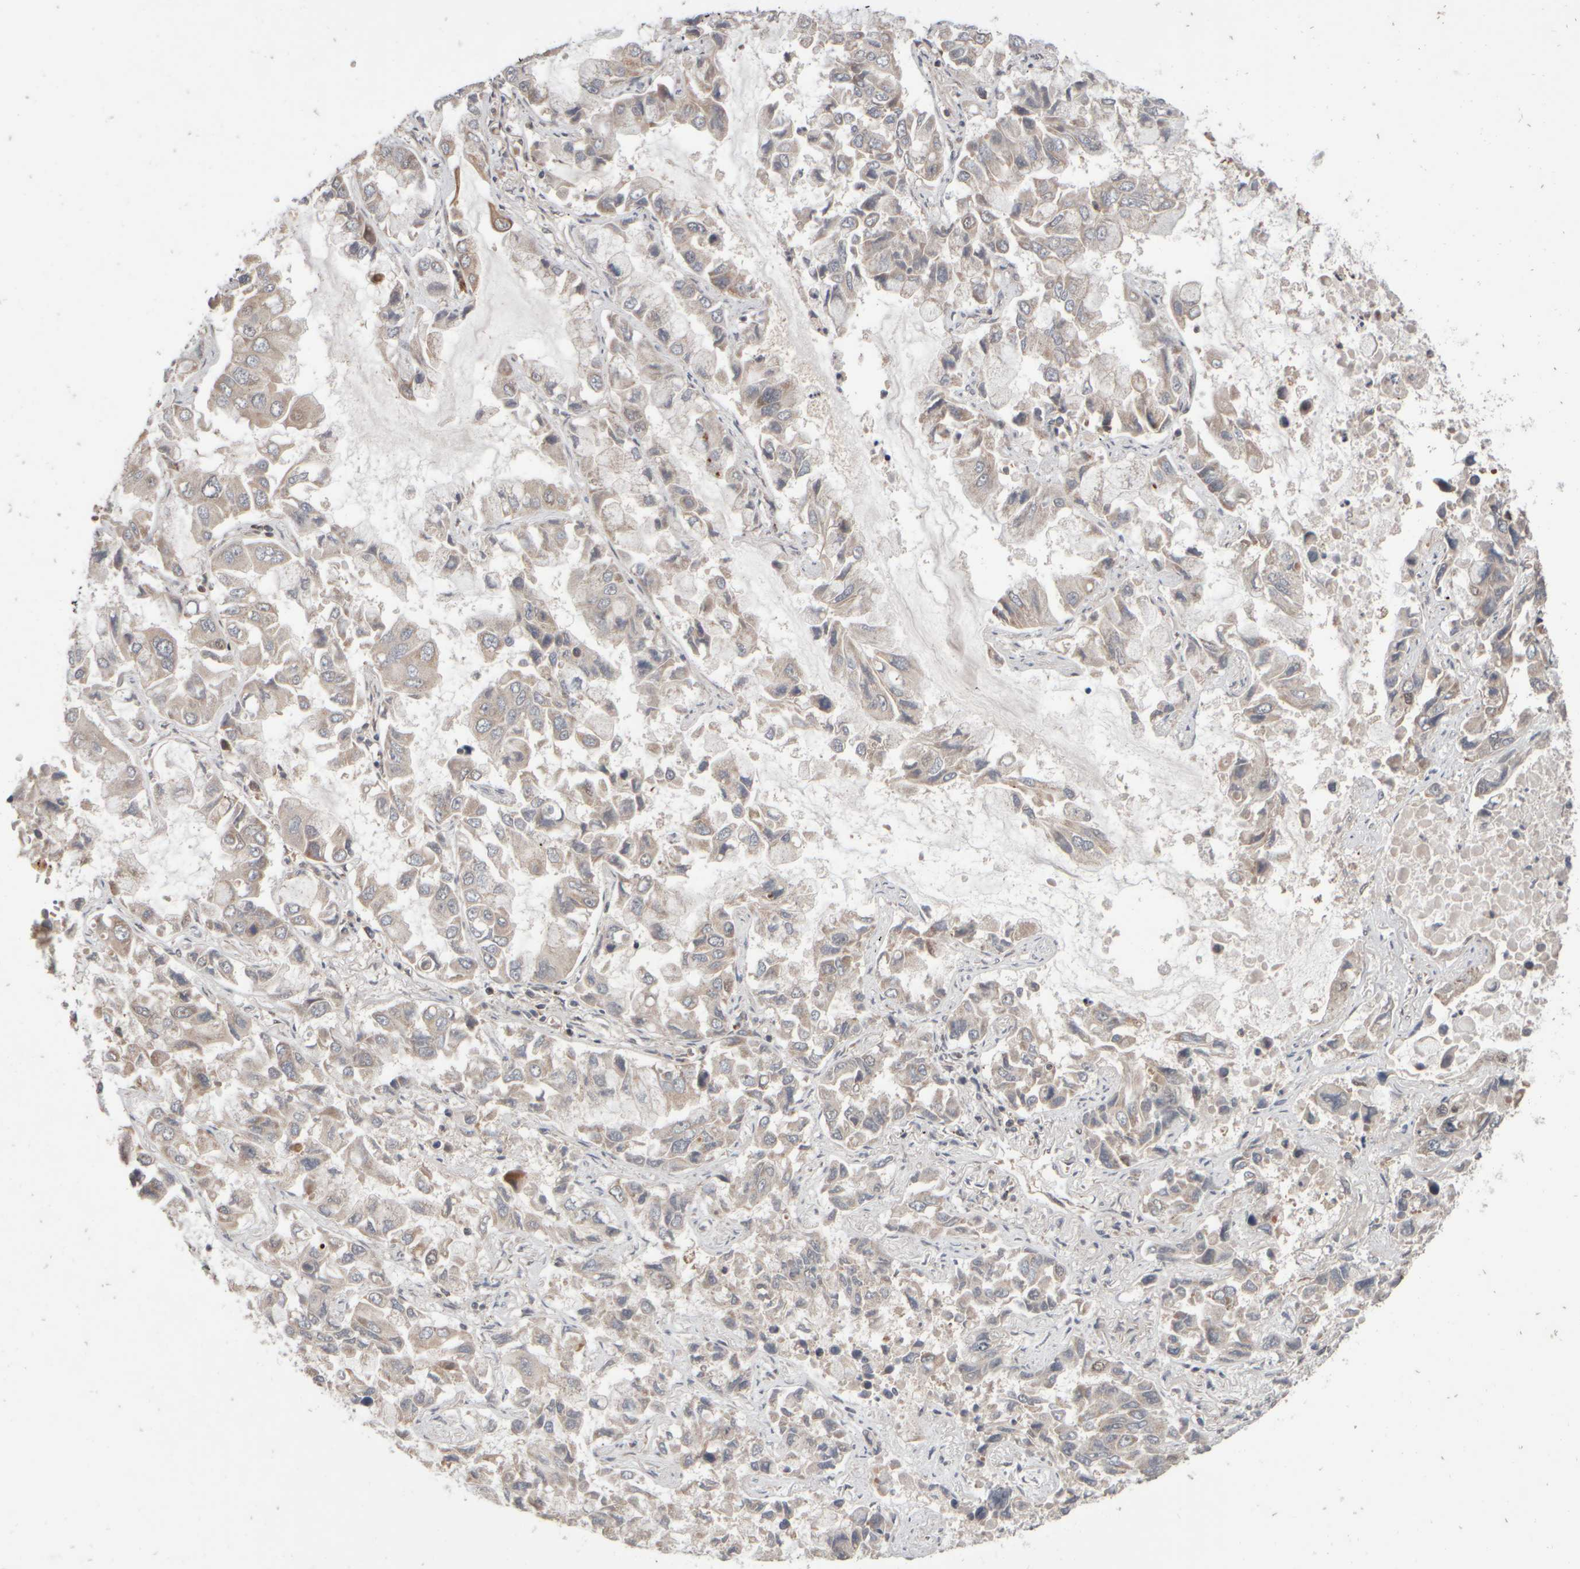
{"staining": {"intensity": "weak", "quantity": "<25%", "location": "cytoplasmic/membranous"}, "tissue": "lung cancer", "cell_type": "Tumor cells", "image_type": "cancer", "snomed": [{"axis": "morphology", "description": "Adenocarcinoma, NOS"}, {"axis": "topography", "description": "Lung"}], "caption": "Lung cancer (adenocarcinoma) was stained to show a protein in brown. There is no significant staining in tumor cells.", "gene": "ABHD11", "patient": {"sex": "male", "age": 64}}